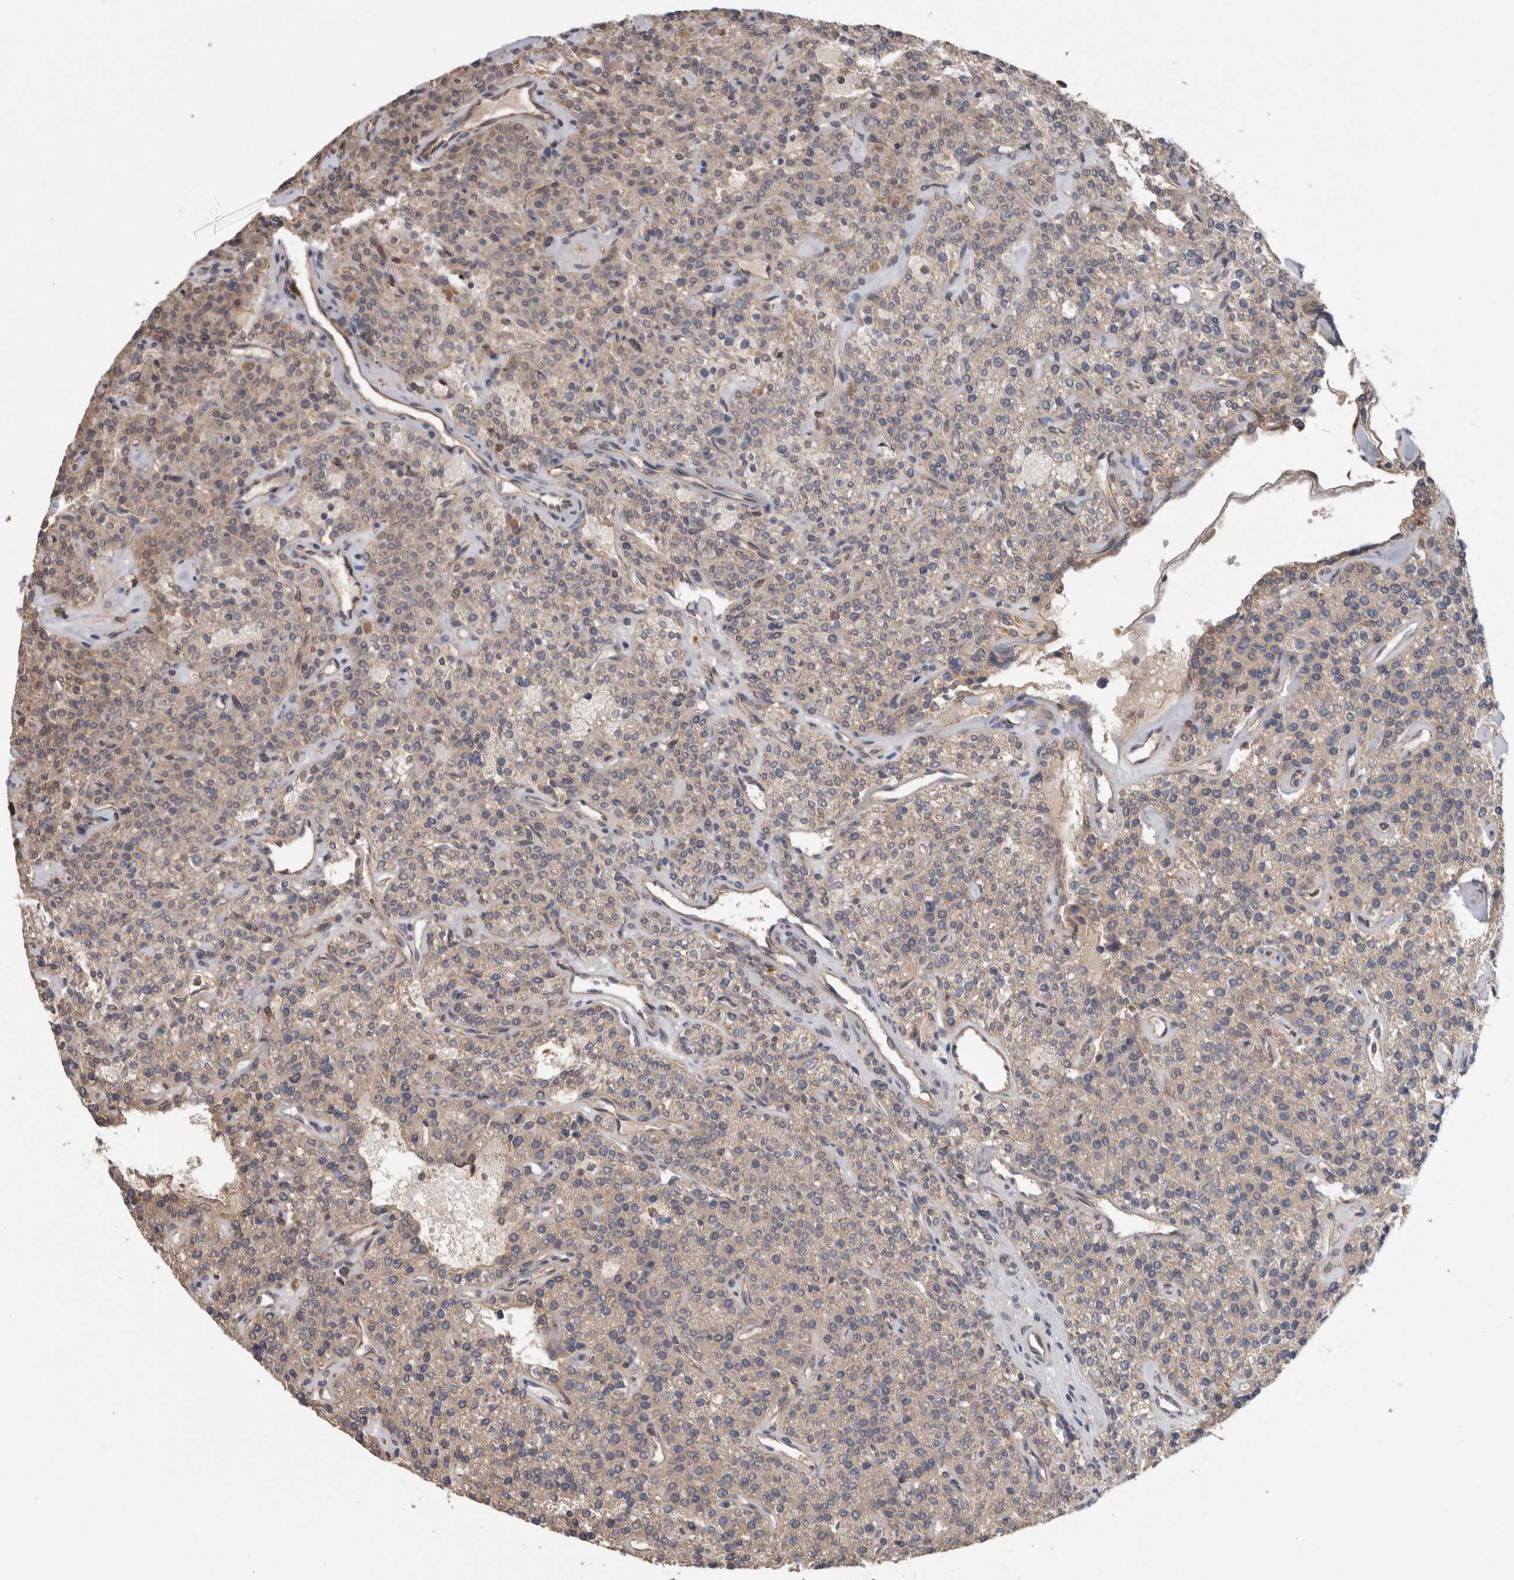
{"staining": {"intensity": "negative", "quantity": "none", "location": "none"}, "tissue": "parathyroid gland", "cell_type": "Glandular cells", "image_type": "normal", "snomed": [{"axis": "morphology", "description": "Normal tissue, NOS"}, {"axis": "topography", "description": "Parathyroid gland"}], "caption": "Parathyroid gland was stained to show a protein in brown. There is no significant staining in glandular cells. (Immunohistochemistry (ihc), brightfield microscopy, high magnification).", "gene": "TARBP1", "patient": {"sex": "male", "age": 46}}